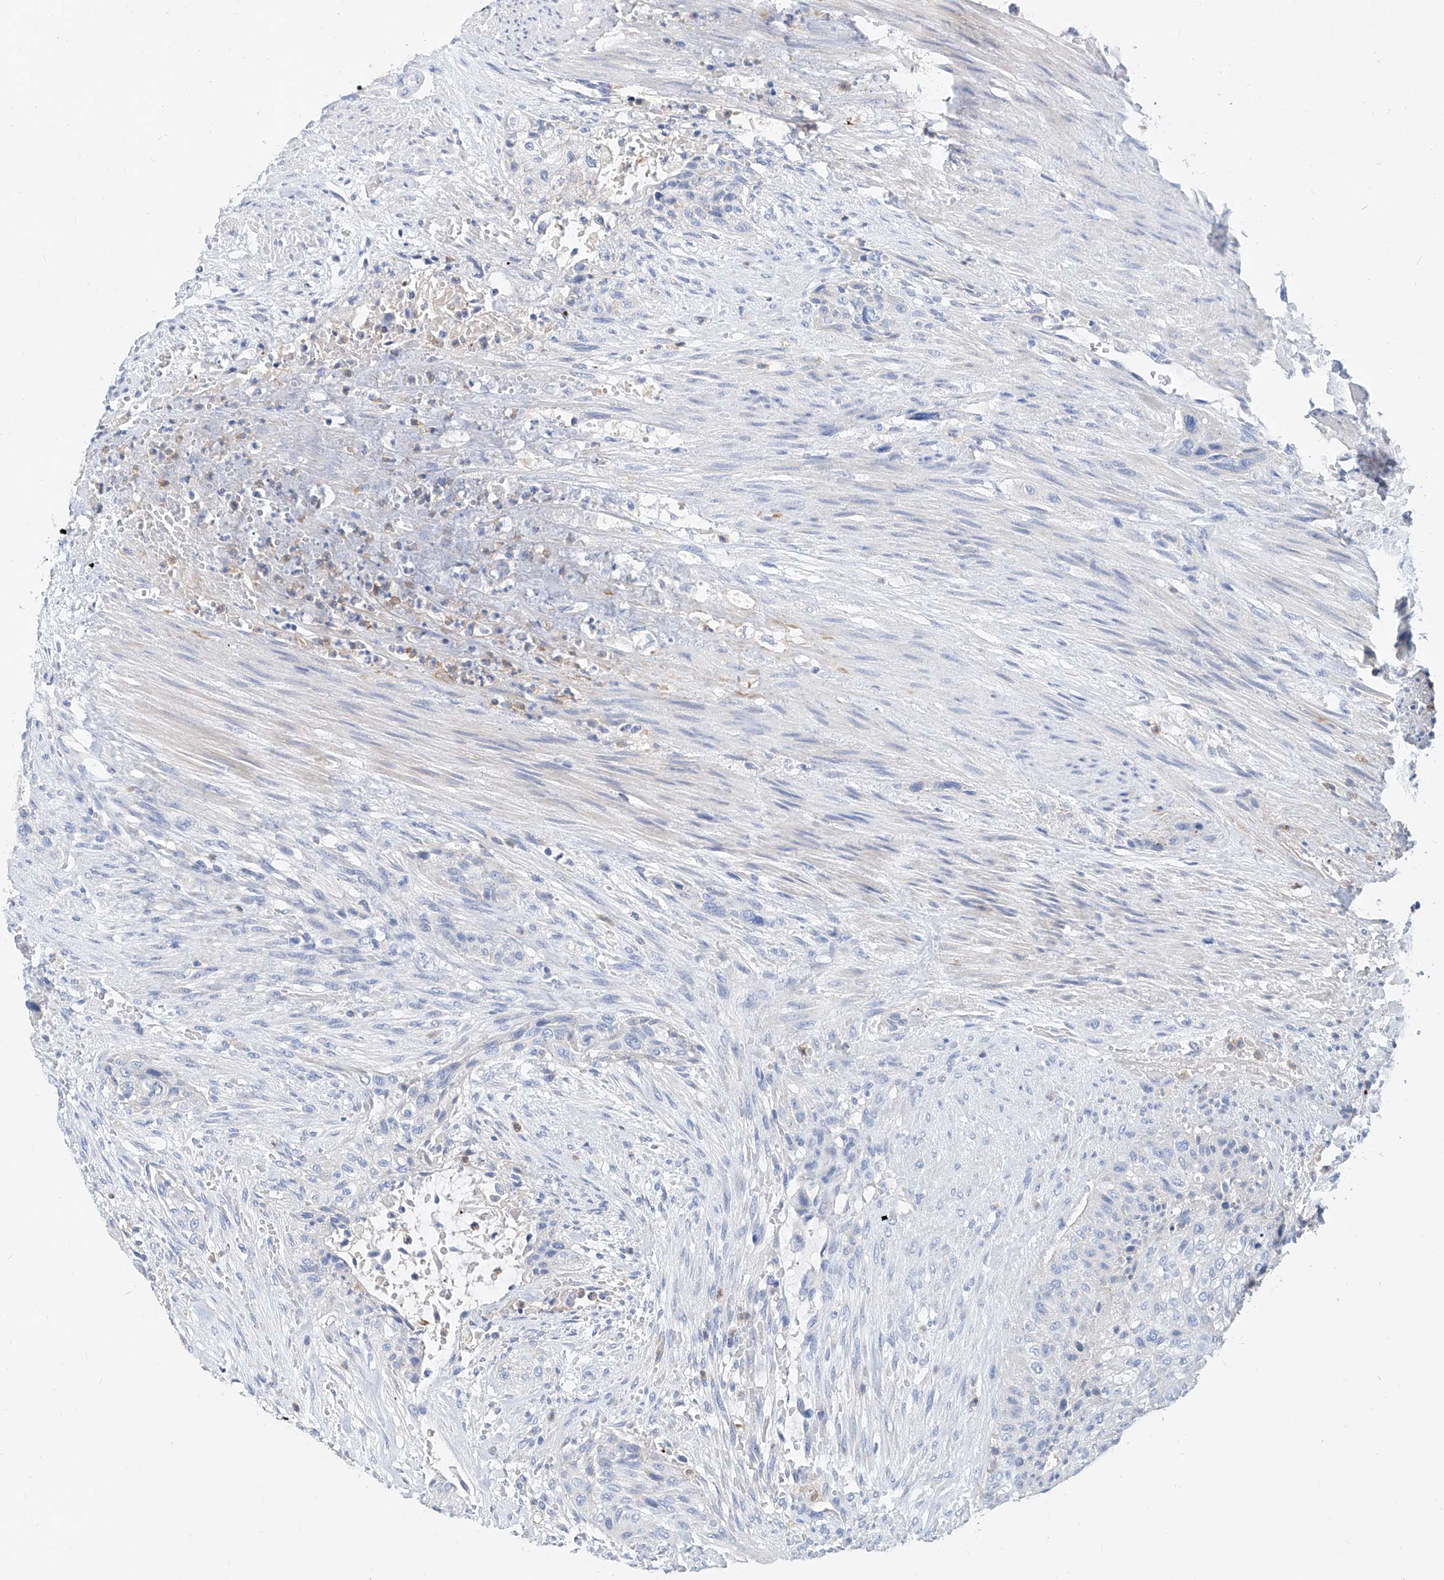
{"staining": {"intensity": "negative", "quantity": "none", "location": "none"}, "tissue": "urothelial cancer", "cell_type": "Tumor cells", "image_type": "cancer", "snomed": [{"axis": "morphology", "description": "Urothelial carcinoma, High grade"}, {"axis": "topography", "description": "Urinary bladder"}], "caption": "Immunohistochemistry (IHC) micrograph of neoplastic tissue: human urothelial cancer stained with DAB reveals no significant protein expression in tumor cells.", "gene": "SLC25A29", "patient": {"sex": "male", "age": 35}}